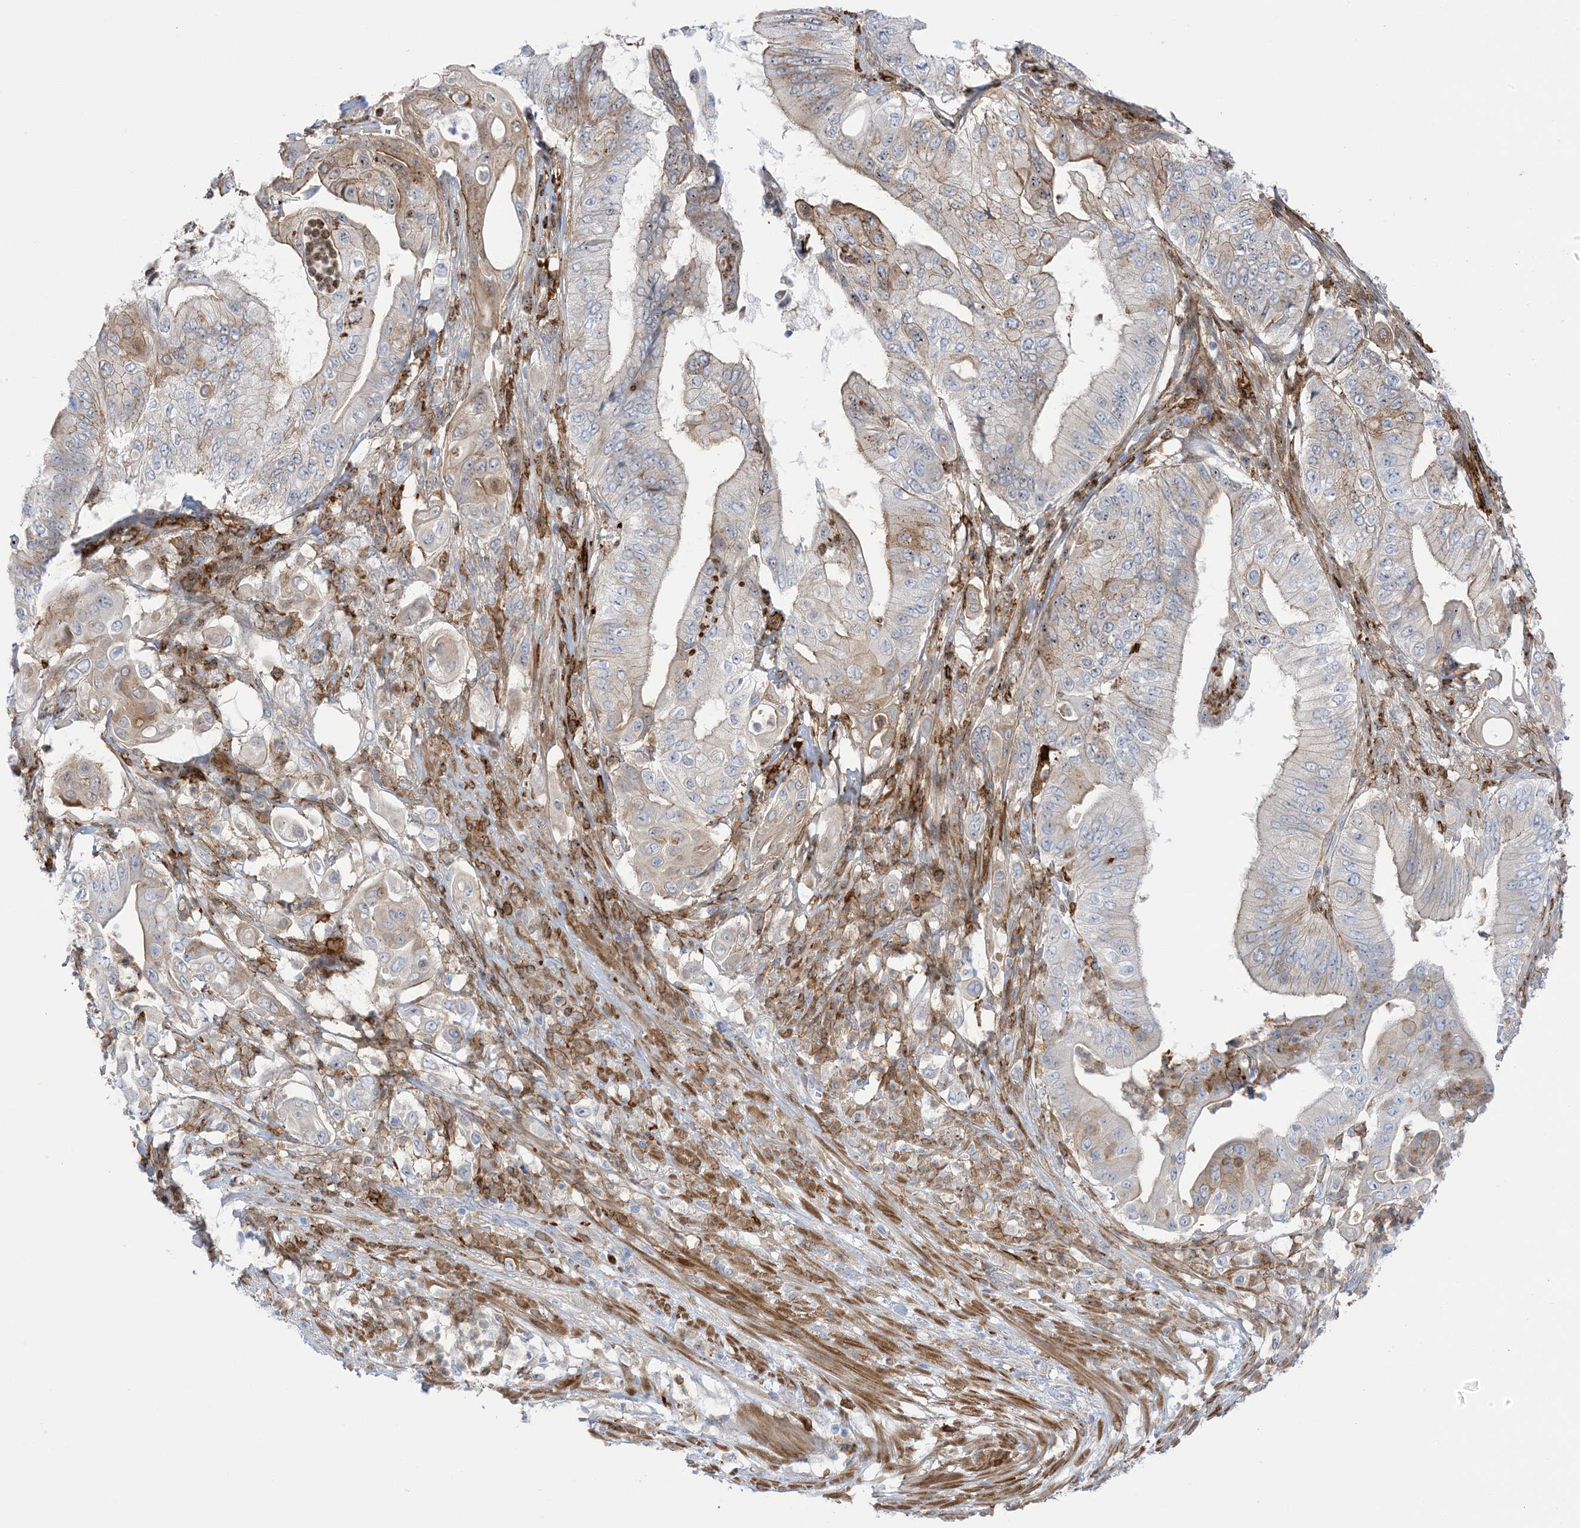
{"staining": {"intensity": "moderate", "quantity": "<25%", "location": "cytoplasmic/membranous"}, "tissue": "pancreatic cancer", "cell_type": "Tumor cells", "image_type": "cancer", "snomed": [{"axis": "morphology", "description": "Adenocarcinoma, NOS"}, {"axis": "topography", "description": "Pancreas"}], "caption": "Immunohistochemical staining of pancreatic cancer (adenocarcinoma) shows moderate cytoplasmic/membranous protein positivity in about <25% of tumor cells.", "gene": "ICMT", "patient": {"sex": "female", "age": 77}}